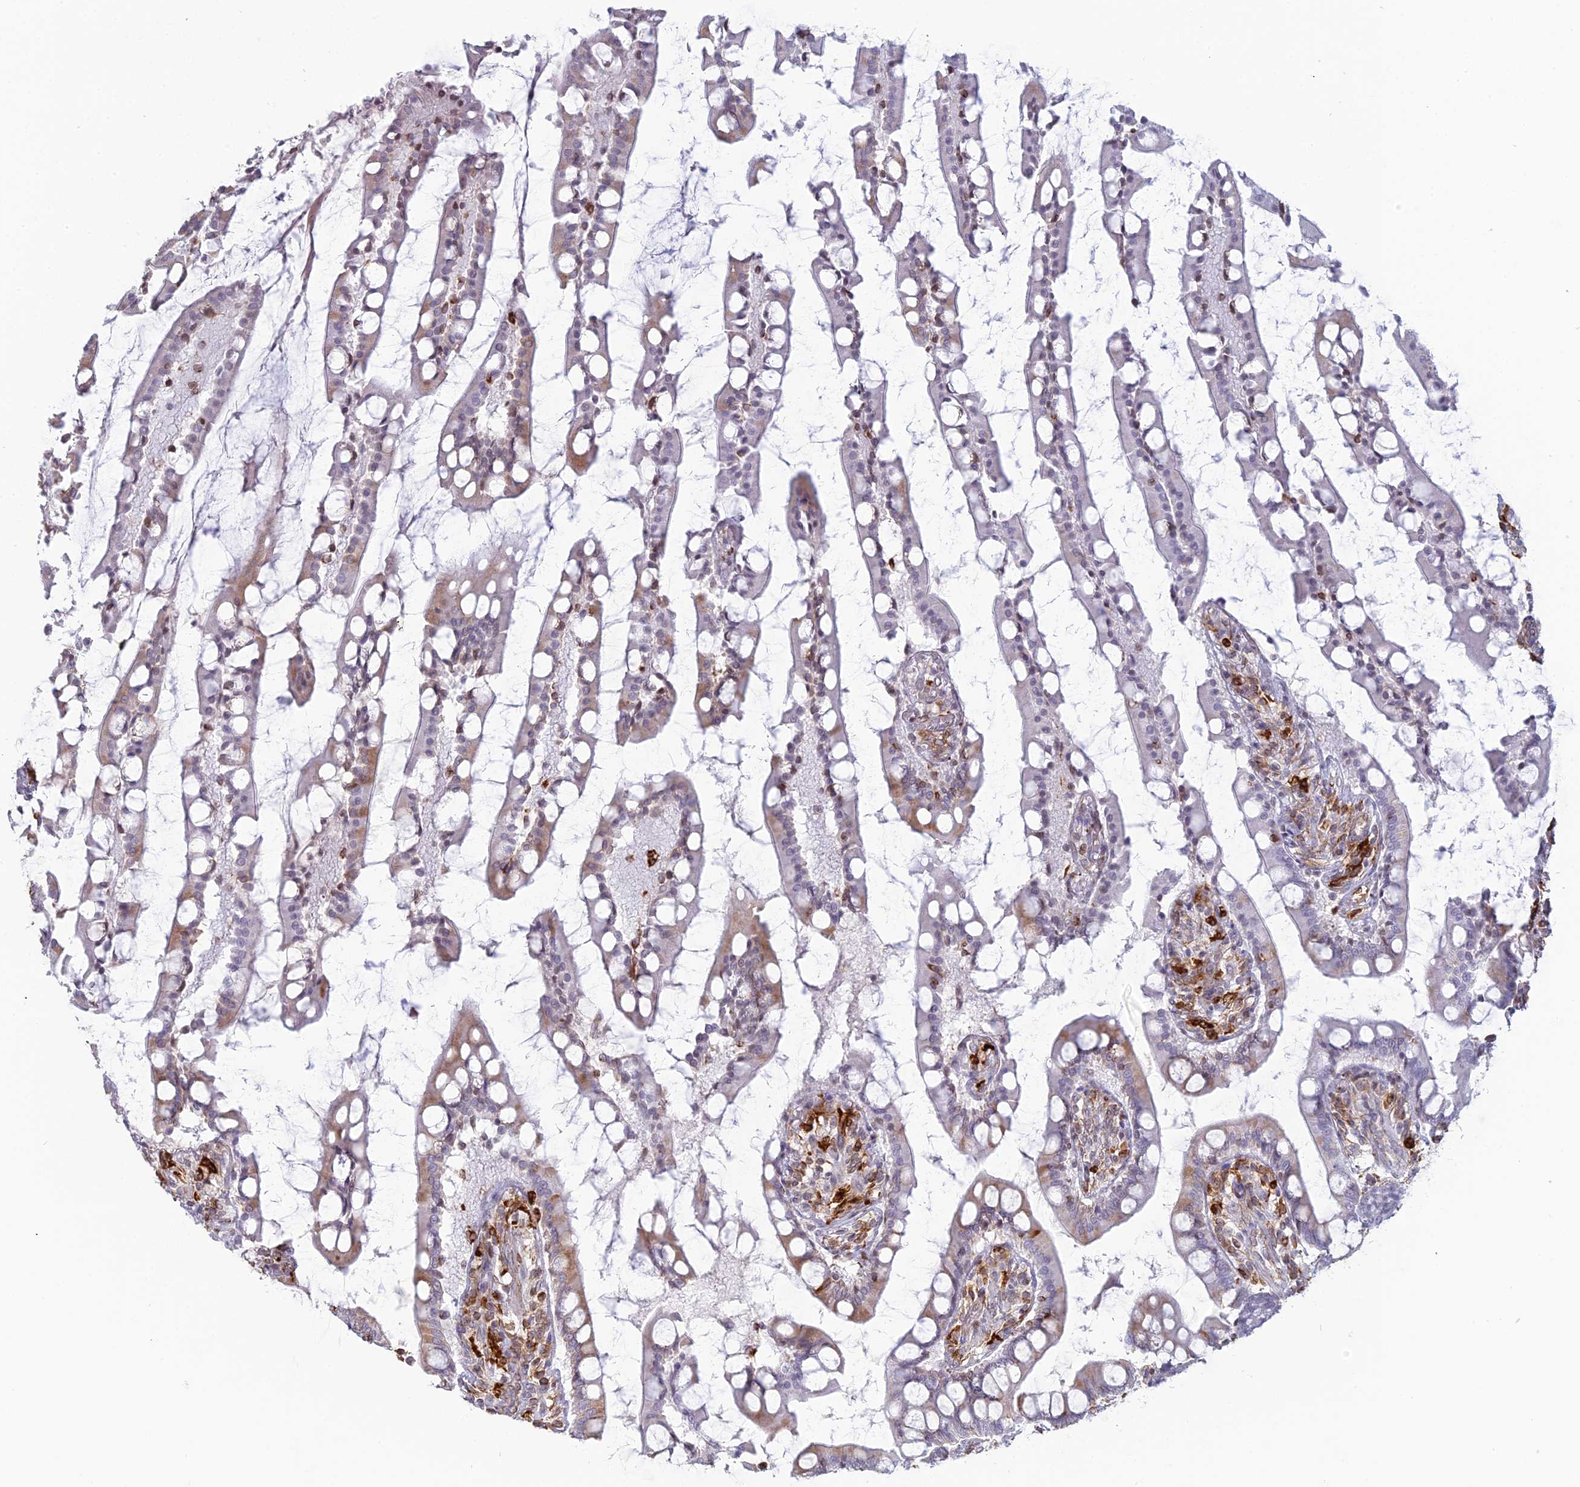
{"staining": {"intensity": "negative", "quantity": "none", "location": "none"}, "tissue": "small intestine", "cell_type": "Glandular cells", "image_type": "normal", "snomed": [{"axis": "morphology", "description": "Normal tissue, NOS"}, {"axis": "topography", "description": "Small intestine"}], "caption": "DAB (3,3'-diaminobenzidine) immunohistochemical staining of benign human small intestine exhibits no significant positivity in glandular cells. Nuclei are stained in blue.", "gene": "APOBR", "patient": {"sex": "male", "age": 52}}